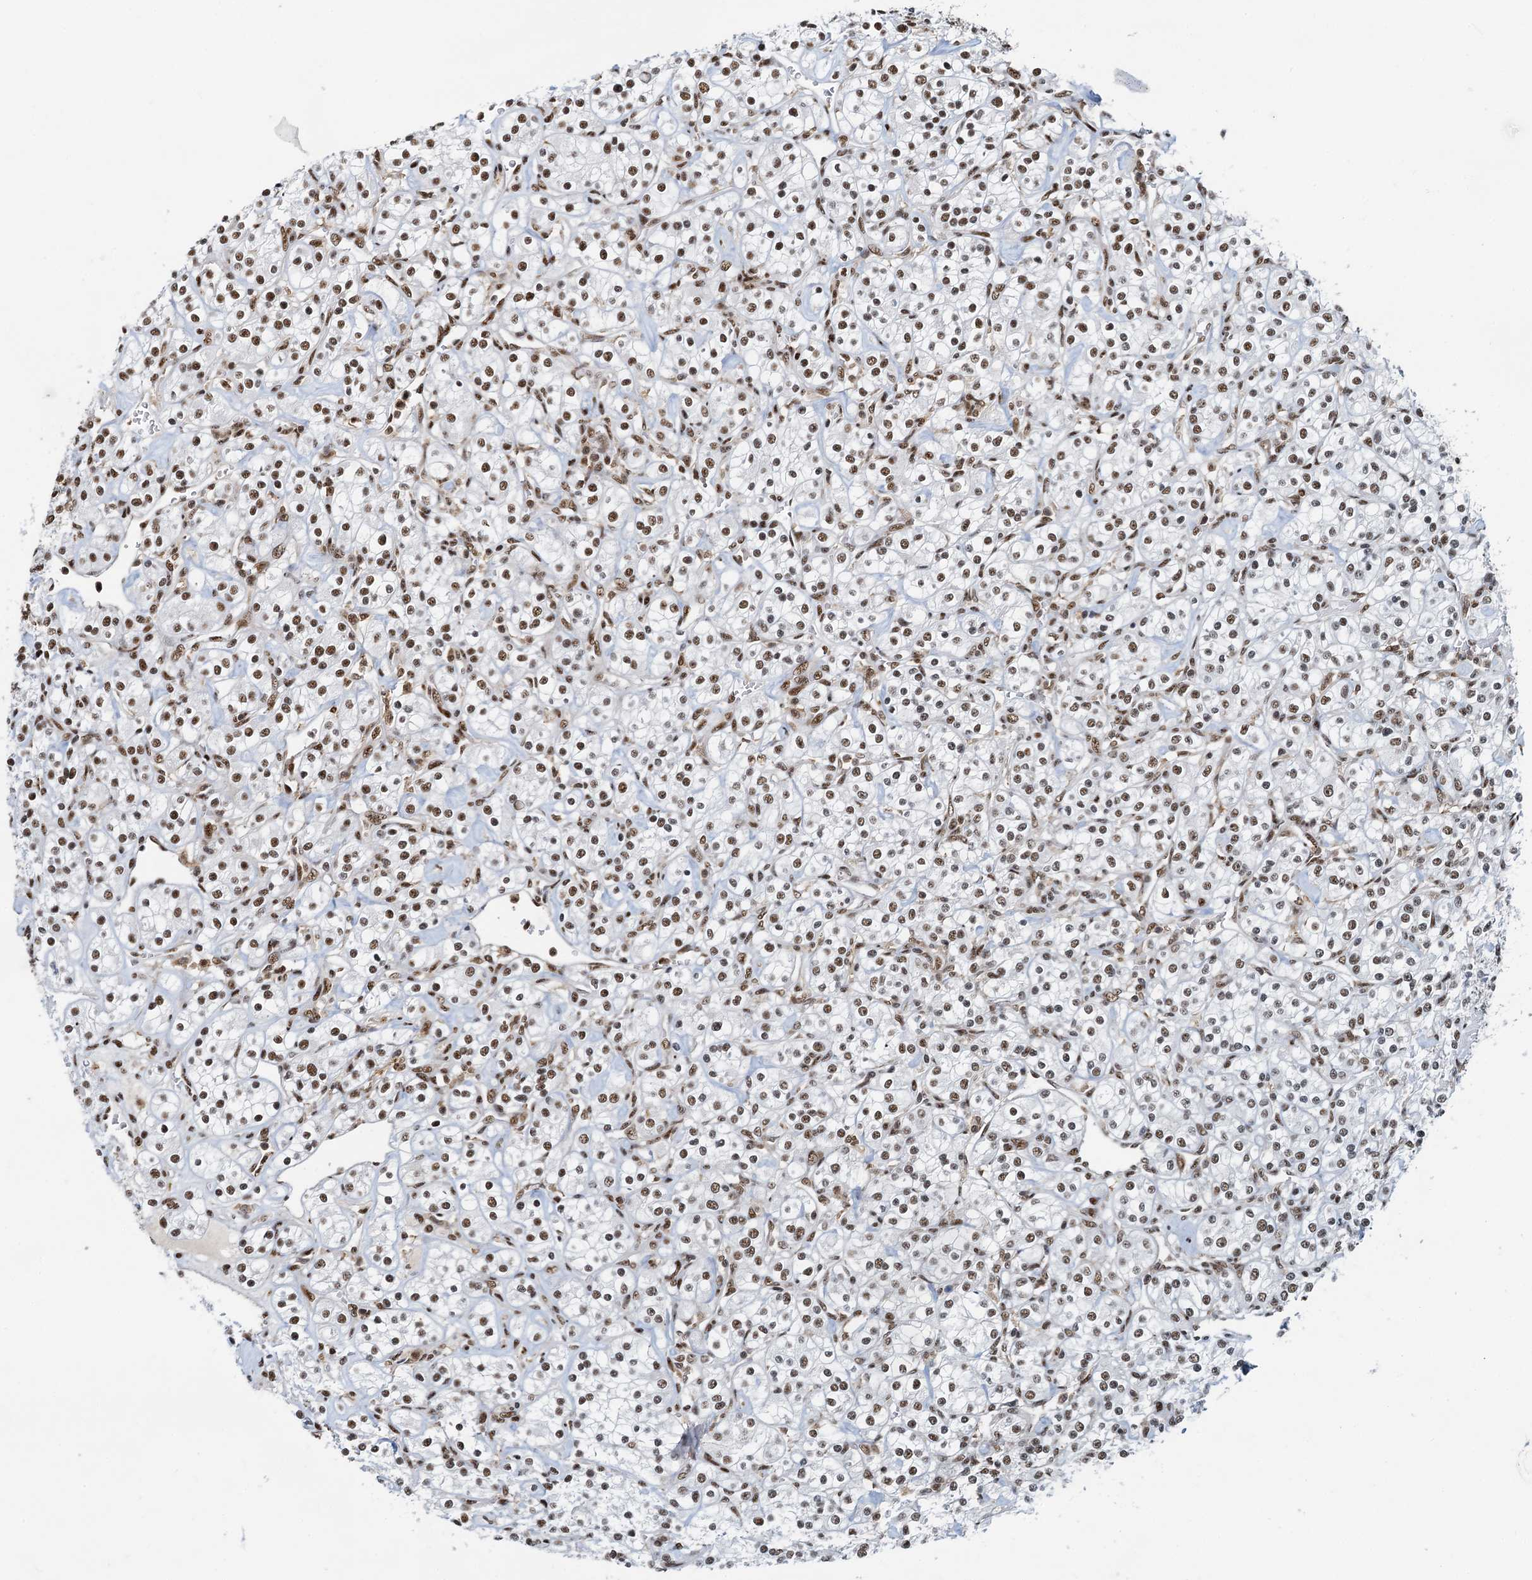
{"staining": {"intensity": "strong", "quantity": ">75%", "location": "nuclear"}, "tissue": "renal cancer", "cell_type": "Tumor cells", "image_type": "cancer", "snomed": [{"axis": "morphology", "description": "Adenocarcinoma, NOS"}, {"axis": "topography", "description": "Kidney"}], "caption": "Immunohistochemical staining of human renal adenocarcinoma displays high levels of strong nuclear staining in approximately >75% of tumor cells.", "gene": "RBM26", "patient": {"sex": "male", "age": 77}}